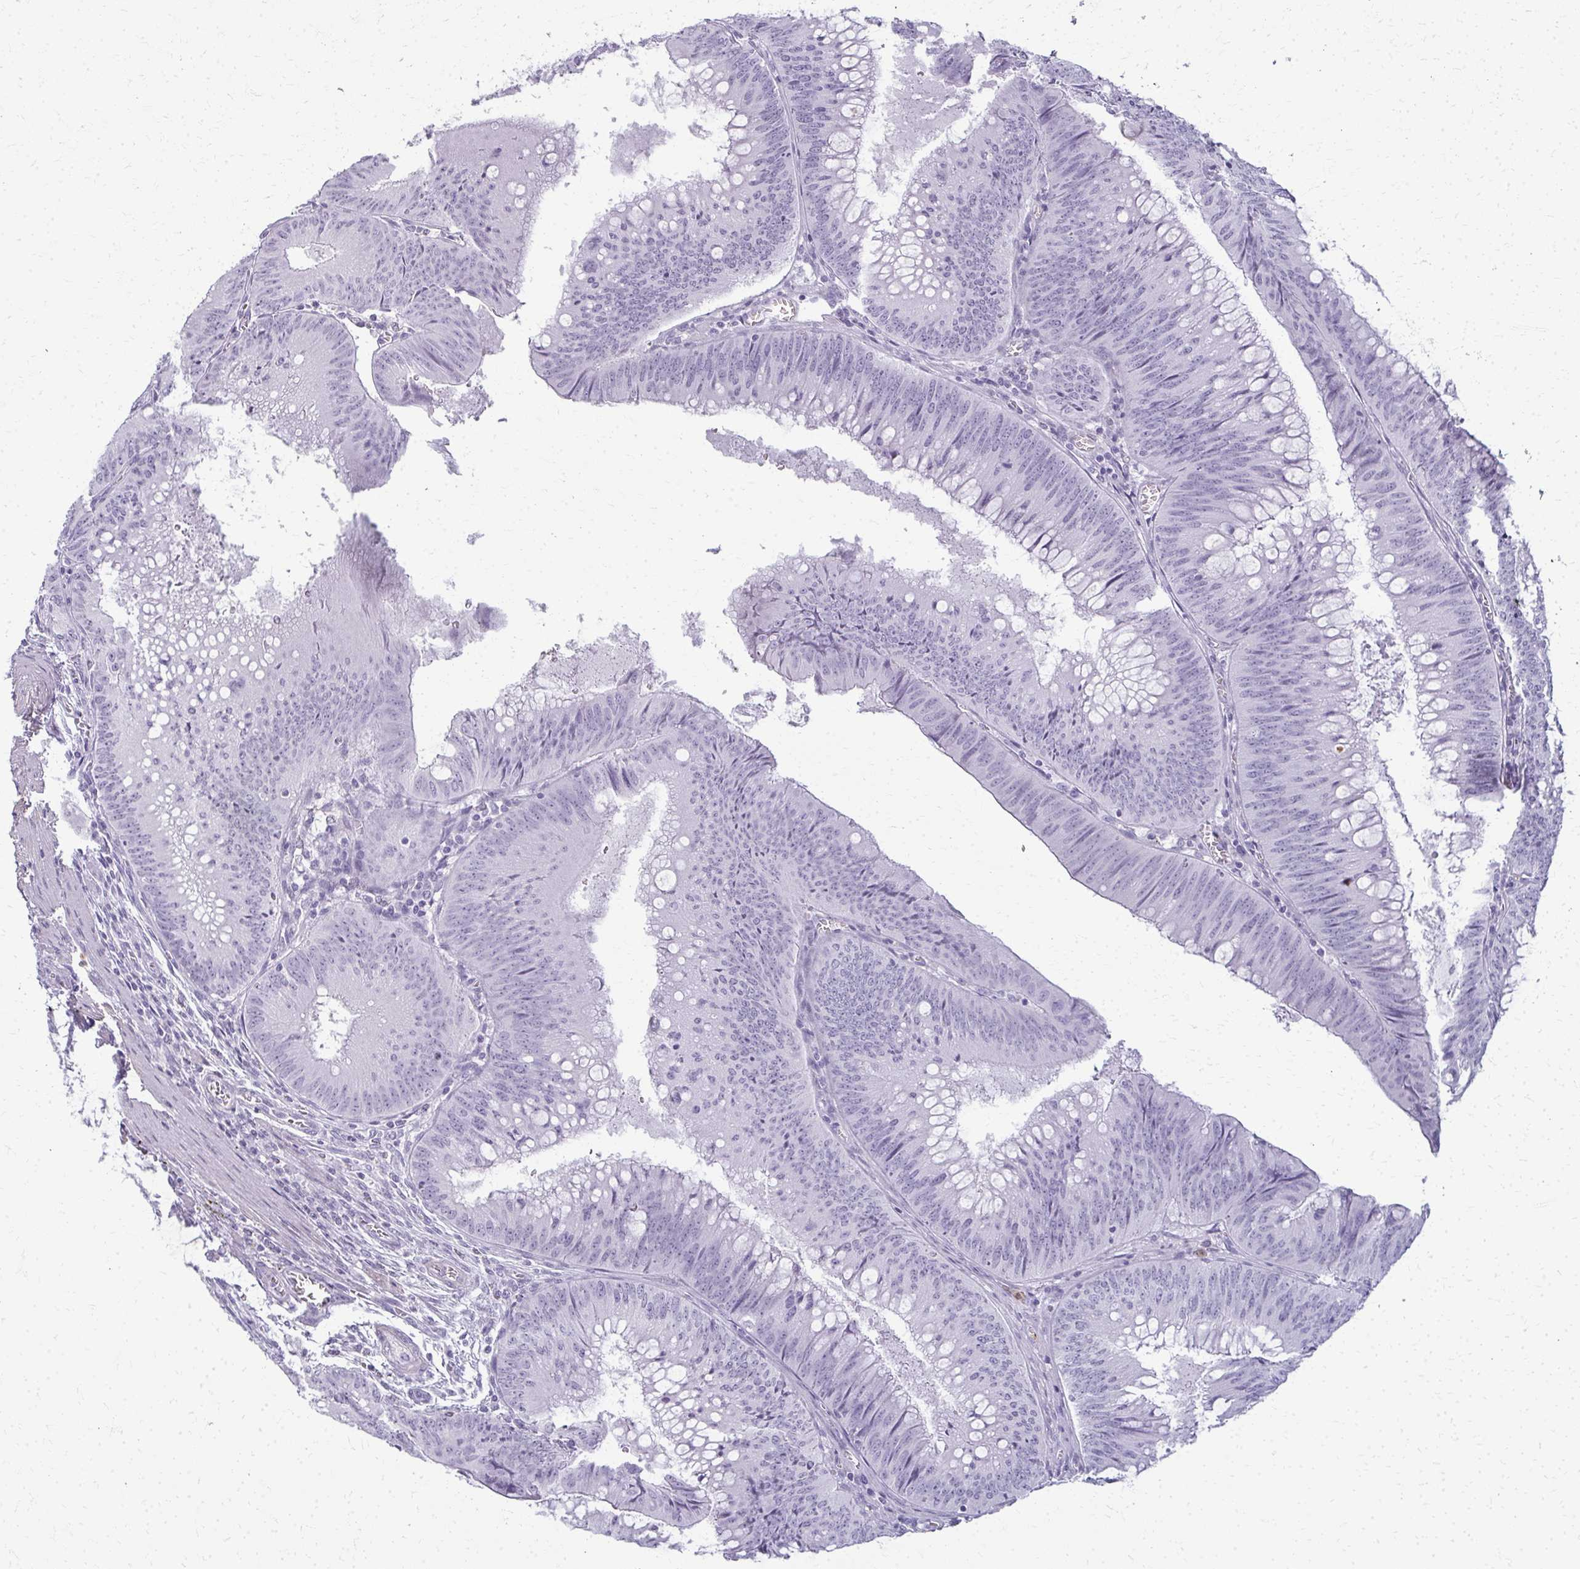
{"staining": {"intensity": "negative", "quantity": "none", "location": "none"}, "tissue": "colorectal cancer", "cell_type": "Tumor cells", "image_type": "cancer", "snomed": [{"axis": "morphology", "description": "Adenocarcinoma, NOS"}, {"axis": "topography", "description": "Rectum"}], "caption": "Image shows no protein expression in tumor cells of colorectal cancer tissue.", "gene": "CA3", "patient": {"sex": "female", "age": 72}}